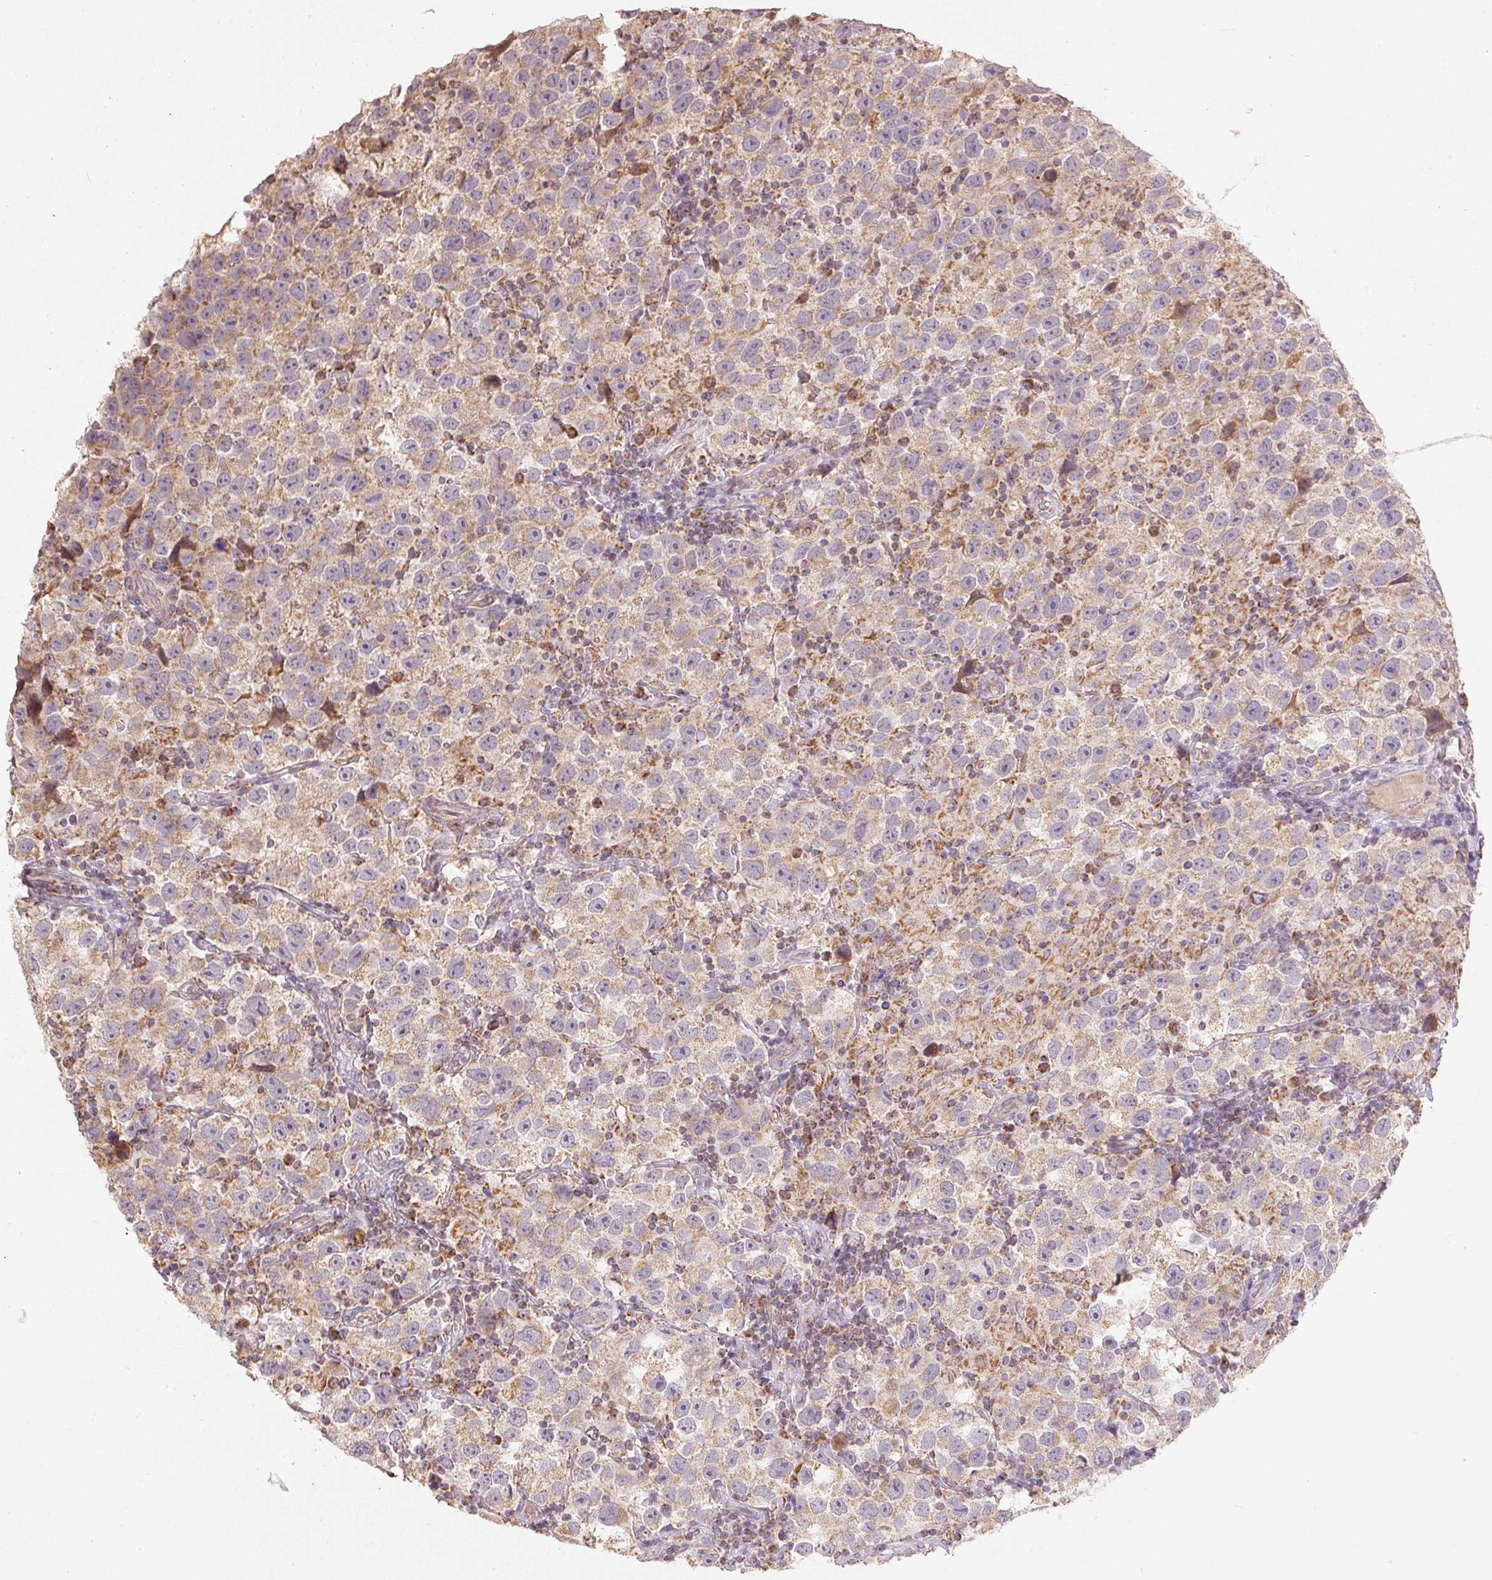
{"staining": {"intensity": "weak", "quantity": "25%-75%", "location": "cytoplasmic/membranous"}, "tissue": "testis cancer", "cell_type": "Tumor cells", "image_type": "cancer", "snomed": [{"axis": "morphology", "description": "Seminoma, NOS"}, {"axis": "topography", "description": "Testis"}], "caption": "Protein staining by immunohistochemistry exhibits weak cytoplasmic/membranous positivity in about 25%-75% of tumor cells in testis cancer. The staining was performed using DAB, with brown indicating positive protein expression. Nuclei are stained blue with hematoxylin.", "gene": "CLASP1", "patient": {"sex": "male", "age": 26}}